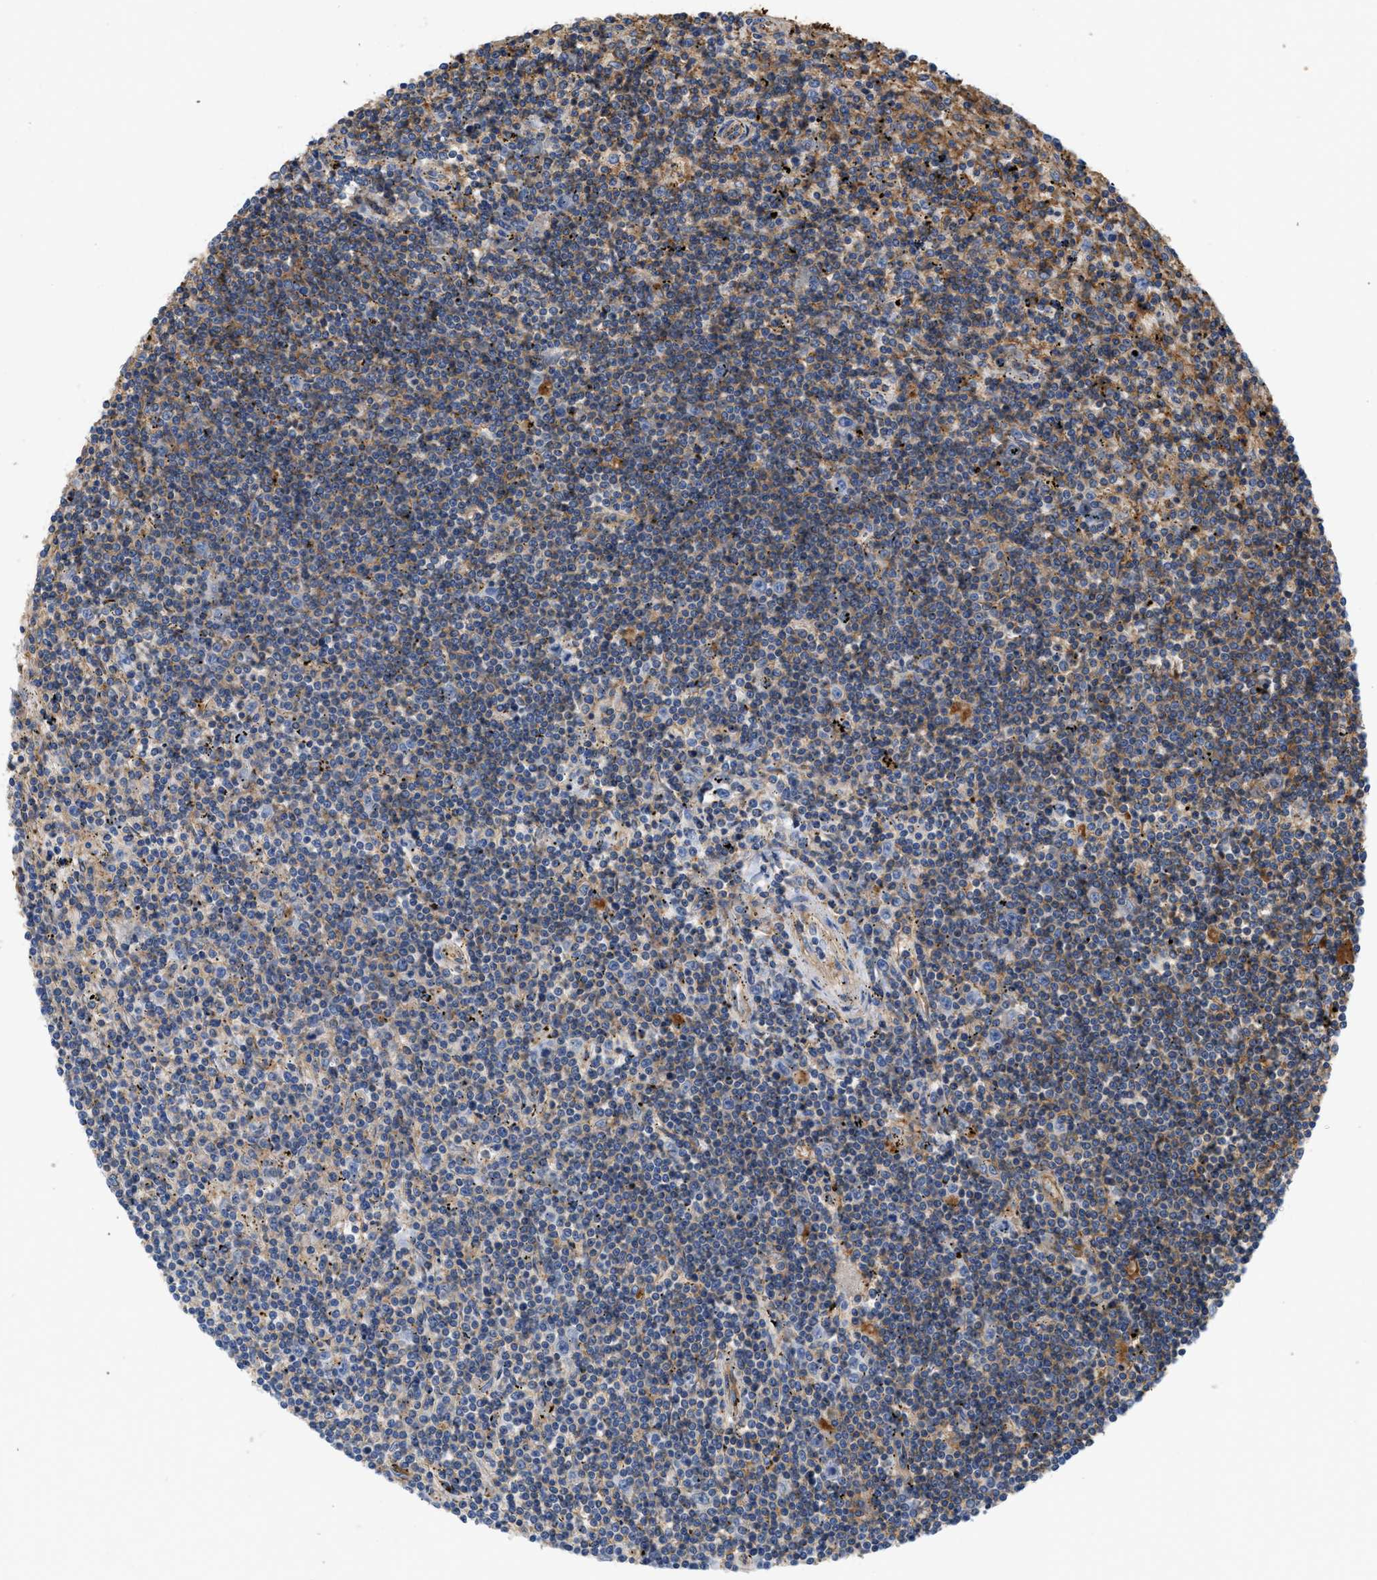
{"staining": {"intensity": "negative", "quantity": "none", "location": "none"}, "tissue": "lymphoma", "cell_type": "Tumor cells", "image_type": "cancer", "snomed": [{"axis": "morphology", "description": "Malignant lymphoma, non-Hodgkin's type, Low grade"}, {"axis": "topography", "description": "Spleen"}], "caption": "A photomicrograph of human low-grade malignant lymphoma, non-Hodgkin's type is negative for staining in tumor cells.", "gene": "GNB4", "patient": {"sex": "male", "age": 76}}